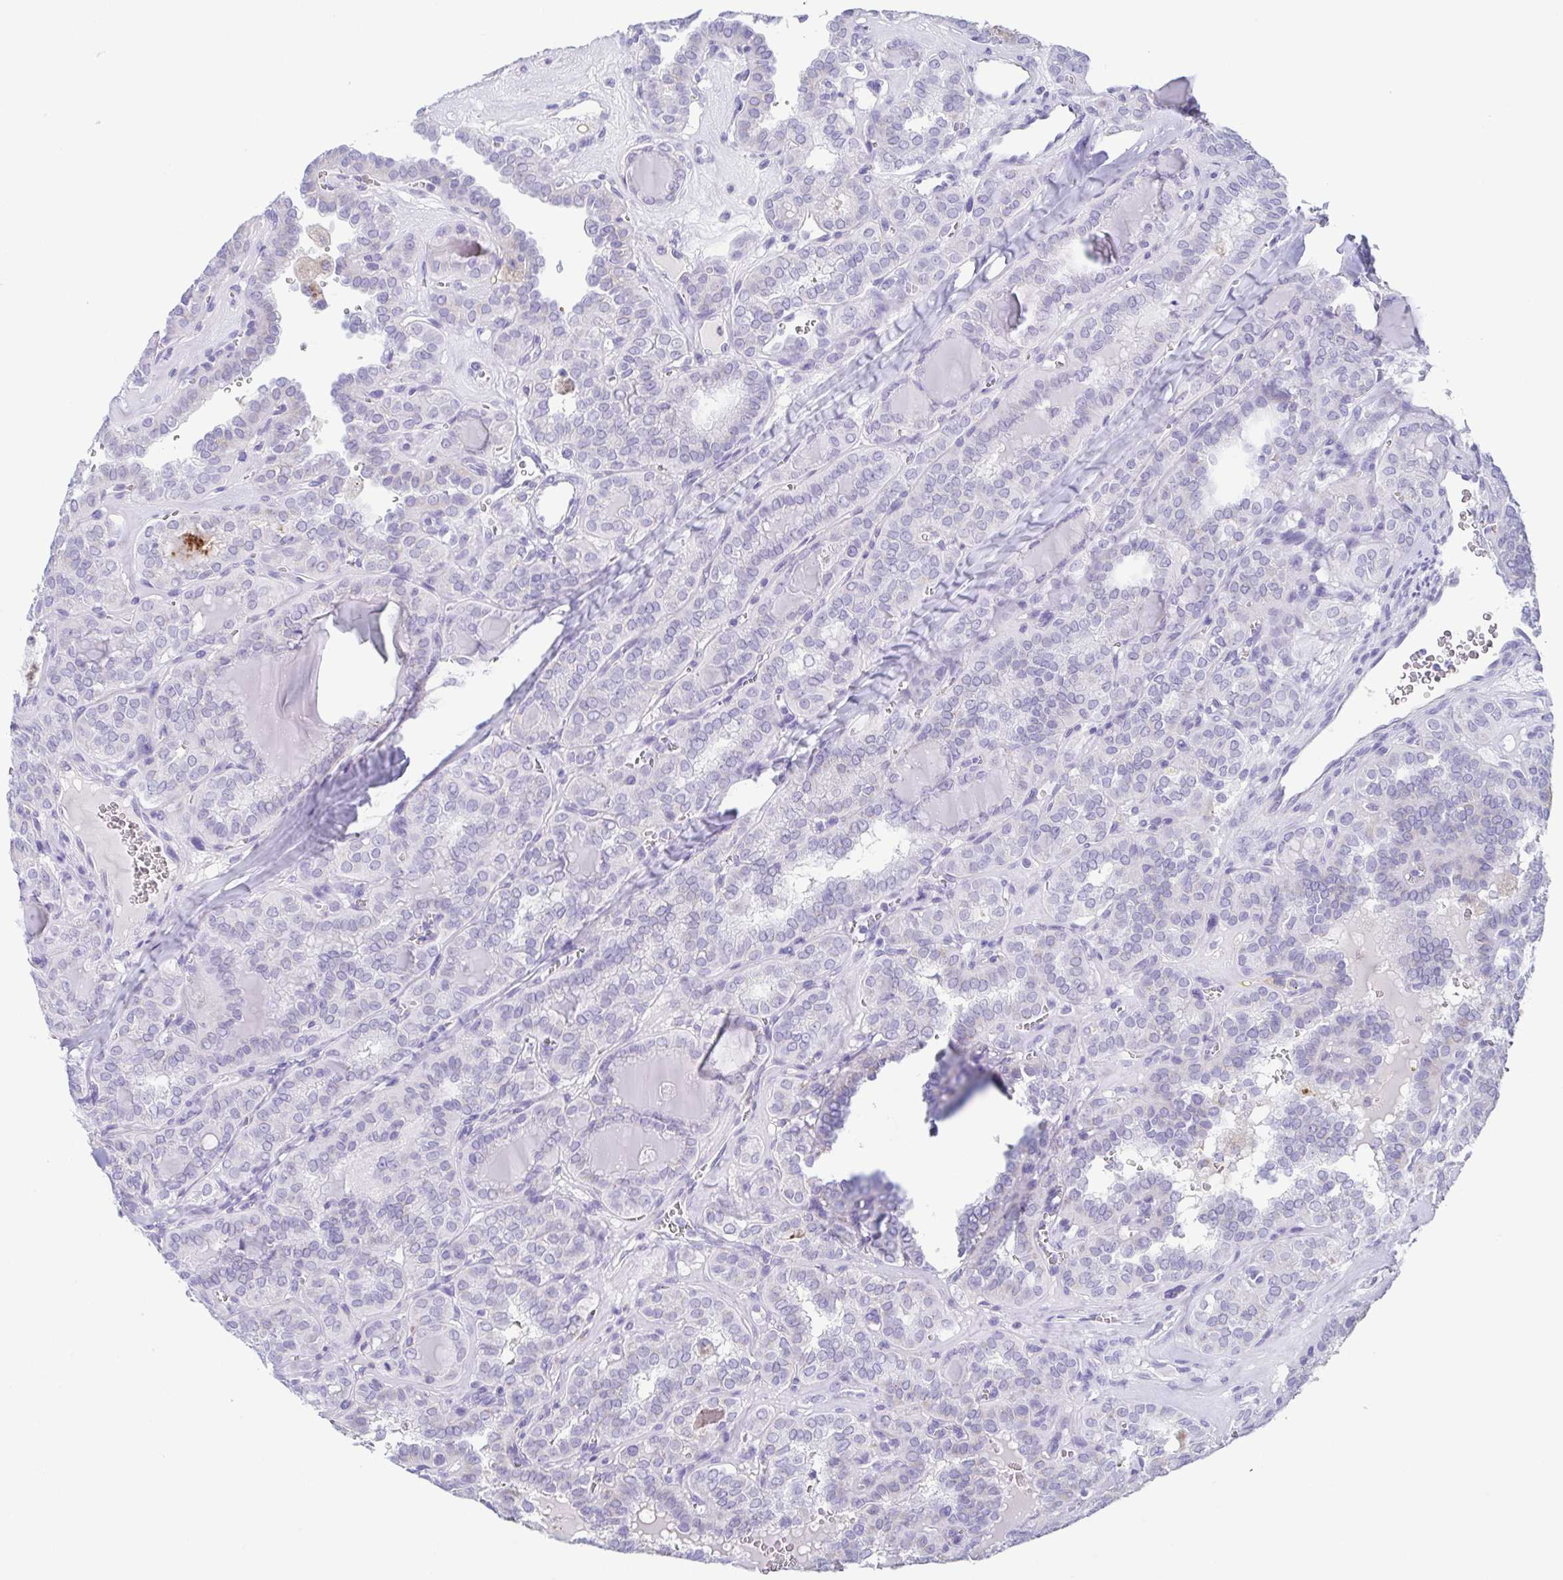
{"staining": {"intensity": "negative", "quantity": "none", "location": "none"}, "tissue": "thyroid cancer", "cell_type": "Tumor cells", "image_type": "cancer", "snomed": [{"axis": "morphology", "description": "Papillary adenocarcinoma, NOS"}, {"axis": "topography", "description": "Thyroid gland"}], "caption": "This is an immunohistochemistry (IHC) micrograph of thyroid cancer. There is no staining in tumor cells.", "gene": "AZU1", "patient": {"sex": "female", "age": 41}}